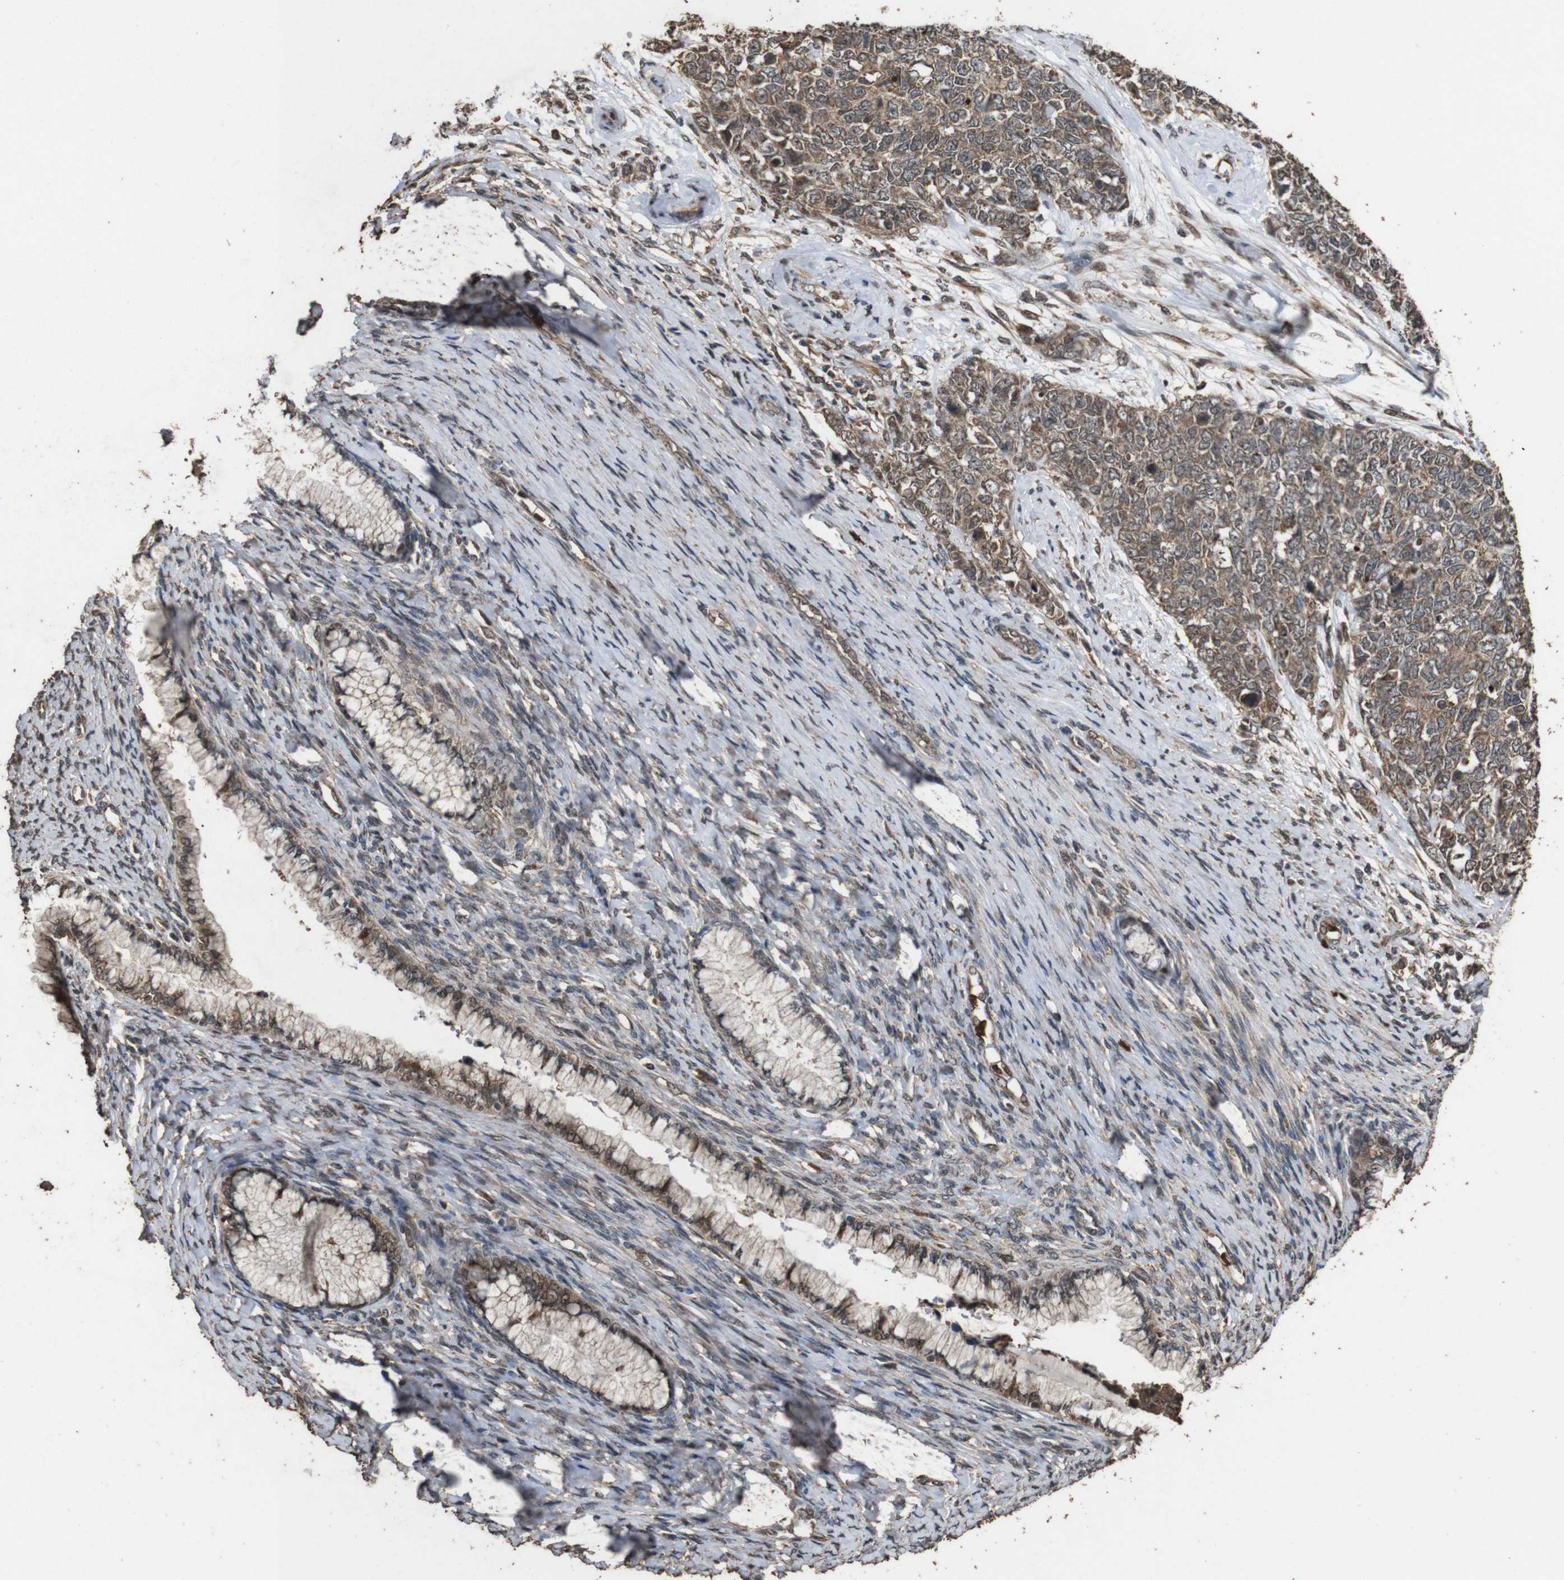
{"staining": {"intensity": "moderate", "quantity": ">75%", "location": "cytoplasmic/membranous"}, "tissue": "cervical cancer", "cell_type": "Tumor cells", "image_type": "cancer", "snomed": [{"axis": "morphology", "description": "Squamous cell carcinoma, NOS"}, {"axis": "topography", "description": "Cervix"}], "caption": "Squamous cell carcinoma (cervical) stained for a protein exhibits moderate cytoplasmic/membranous positivity in tumor cells.", "gene": "RRAS2", "patient": {"sex": "female", "age": 63}}